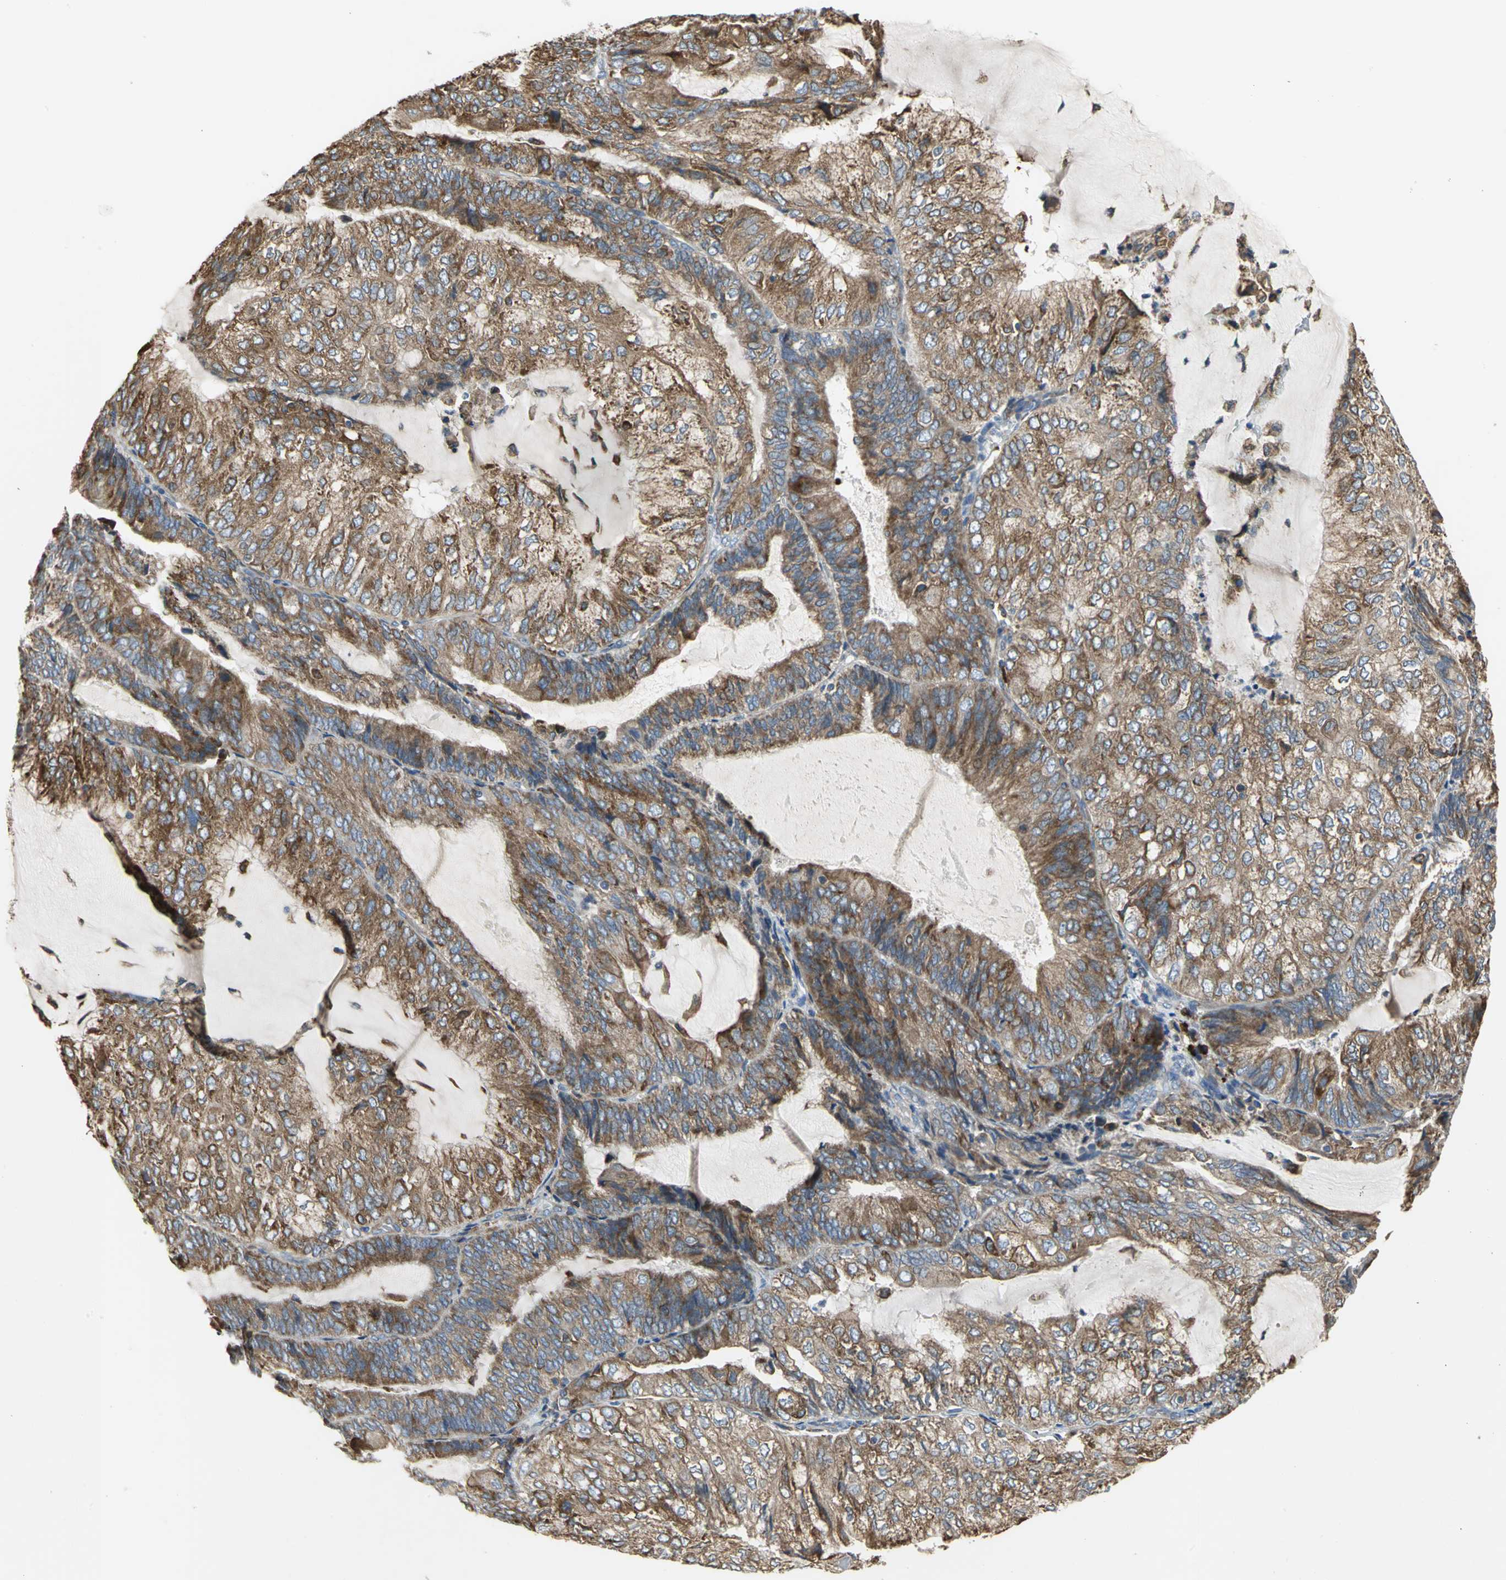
{"staining": {"intensity": "moderate", "quantity": ">75%", "location": "cytoplasmic/membranous"}, "tissue": "endometrial cancer", "cell_type": "Tumor cells", "image_type": "cancer", "snomed": [{"axis": "morphology", "description": "Adenocarcinoma, NOS"}, {"axis": "topography", "description": "Endometrium"}], "caption": "A brown stain highlights moderate cytoplasmic/membranous positivity of a protein in endometrial cancer (adenocarcinoma) tumor cells.", "gene": "SDF2L1", "patient": {"sex": "female", "age": 81}}